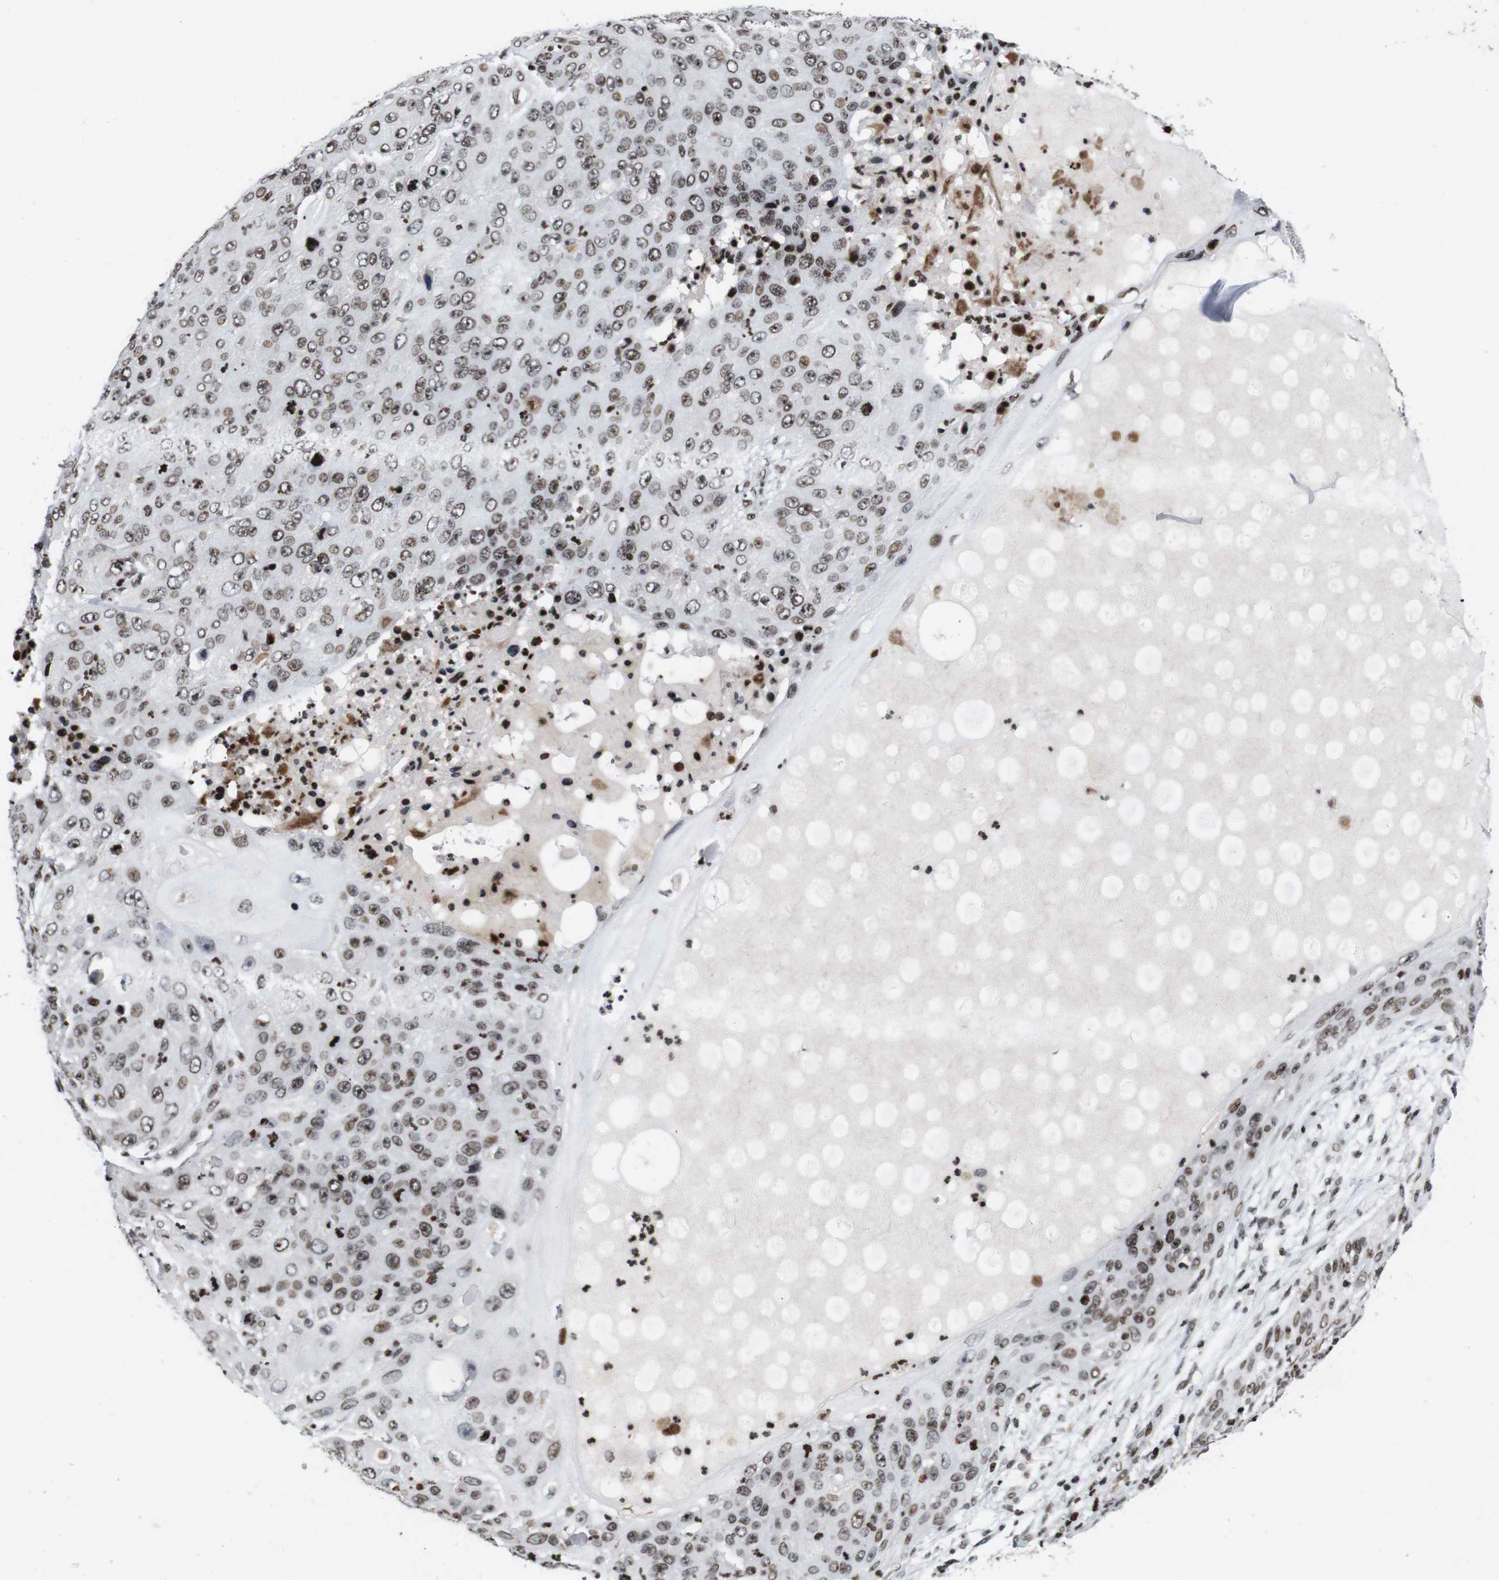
{"staining": {"intensity": "moderate", "quantity": ">75%", "location": "nuclear"}, "tissue": "skin cancer", "cell_type": "Tumor cells", "image_type": "cancer", "snomed": [{"axis": "morphology", "description": "Squamous cell carcinoma, NOS"}, {"axis": "topography", "description": "Skin"}], "caption": "DAB (3,3'-diaminobenzidine) immunohistochemical staining of skin cancer (squamous cell carcinoma) demonstrates moderate nuclear protein staining in about >75% of tumor cells. The protein is stained brown, and the nuclei are stained in blue (DAB IHC with brightfield microscopy, high magnification).", "gene": "MAGEH1", "patient": {"sex": "female", "age": 80}}